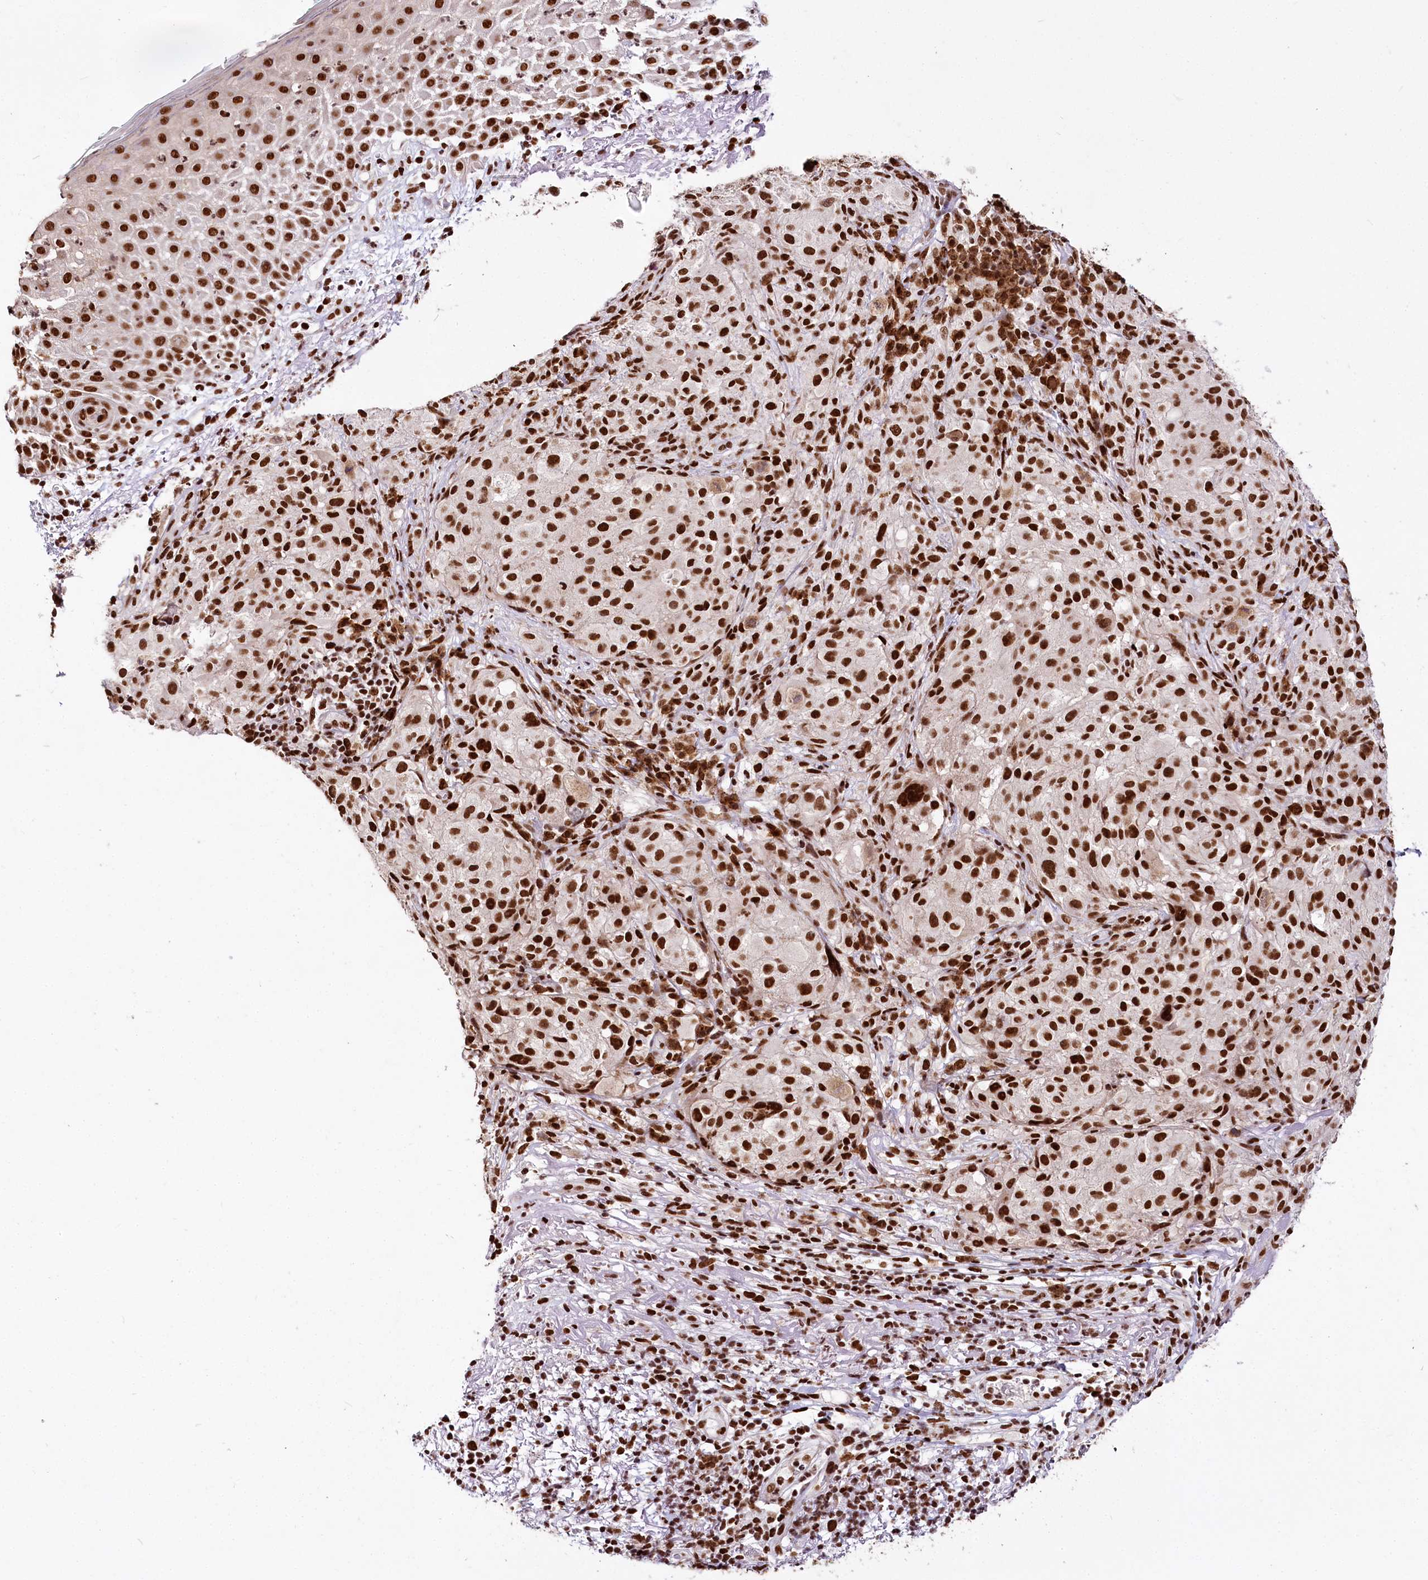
{"staining": {"intensity": "strong", "quantity": ">75%", "location": "nuclear"}, "tissue": "melanoma", "cell_type": "Tumor cells", "image_type": "cancer", "snomed": [{"axis": "morphology", "description": "Necrosis, NOS"}, {"axis": "morphology", "description": "Malignant melanoma, NOS"}, {"axis": "topography", "description": "Skin"}], "caption": "Strong nuclear staining is present in about >75% of tumor cells in melanoma. The staining was performed using DAB (3,3'-diaminobenzidine), with brown indicating positive protein expression. Nuclei are stained blue with hematoxylin.", "gene": "SMARCE1", "patient": {"sex": "female", "age": 87}}